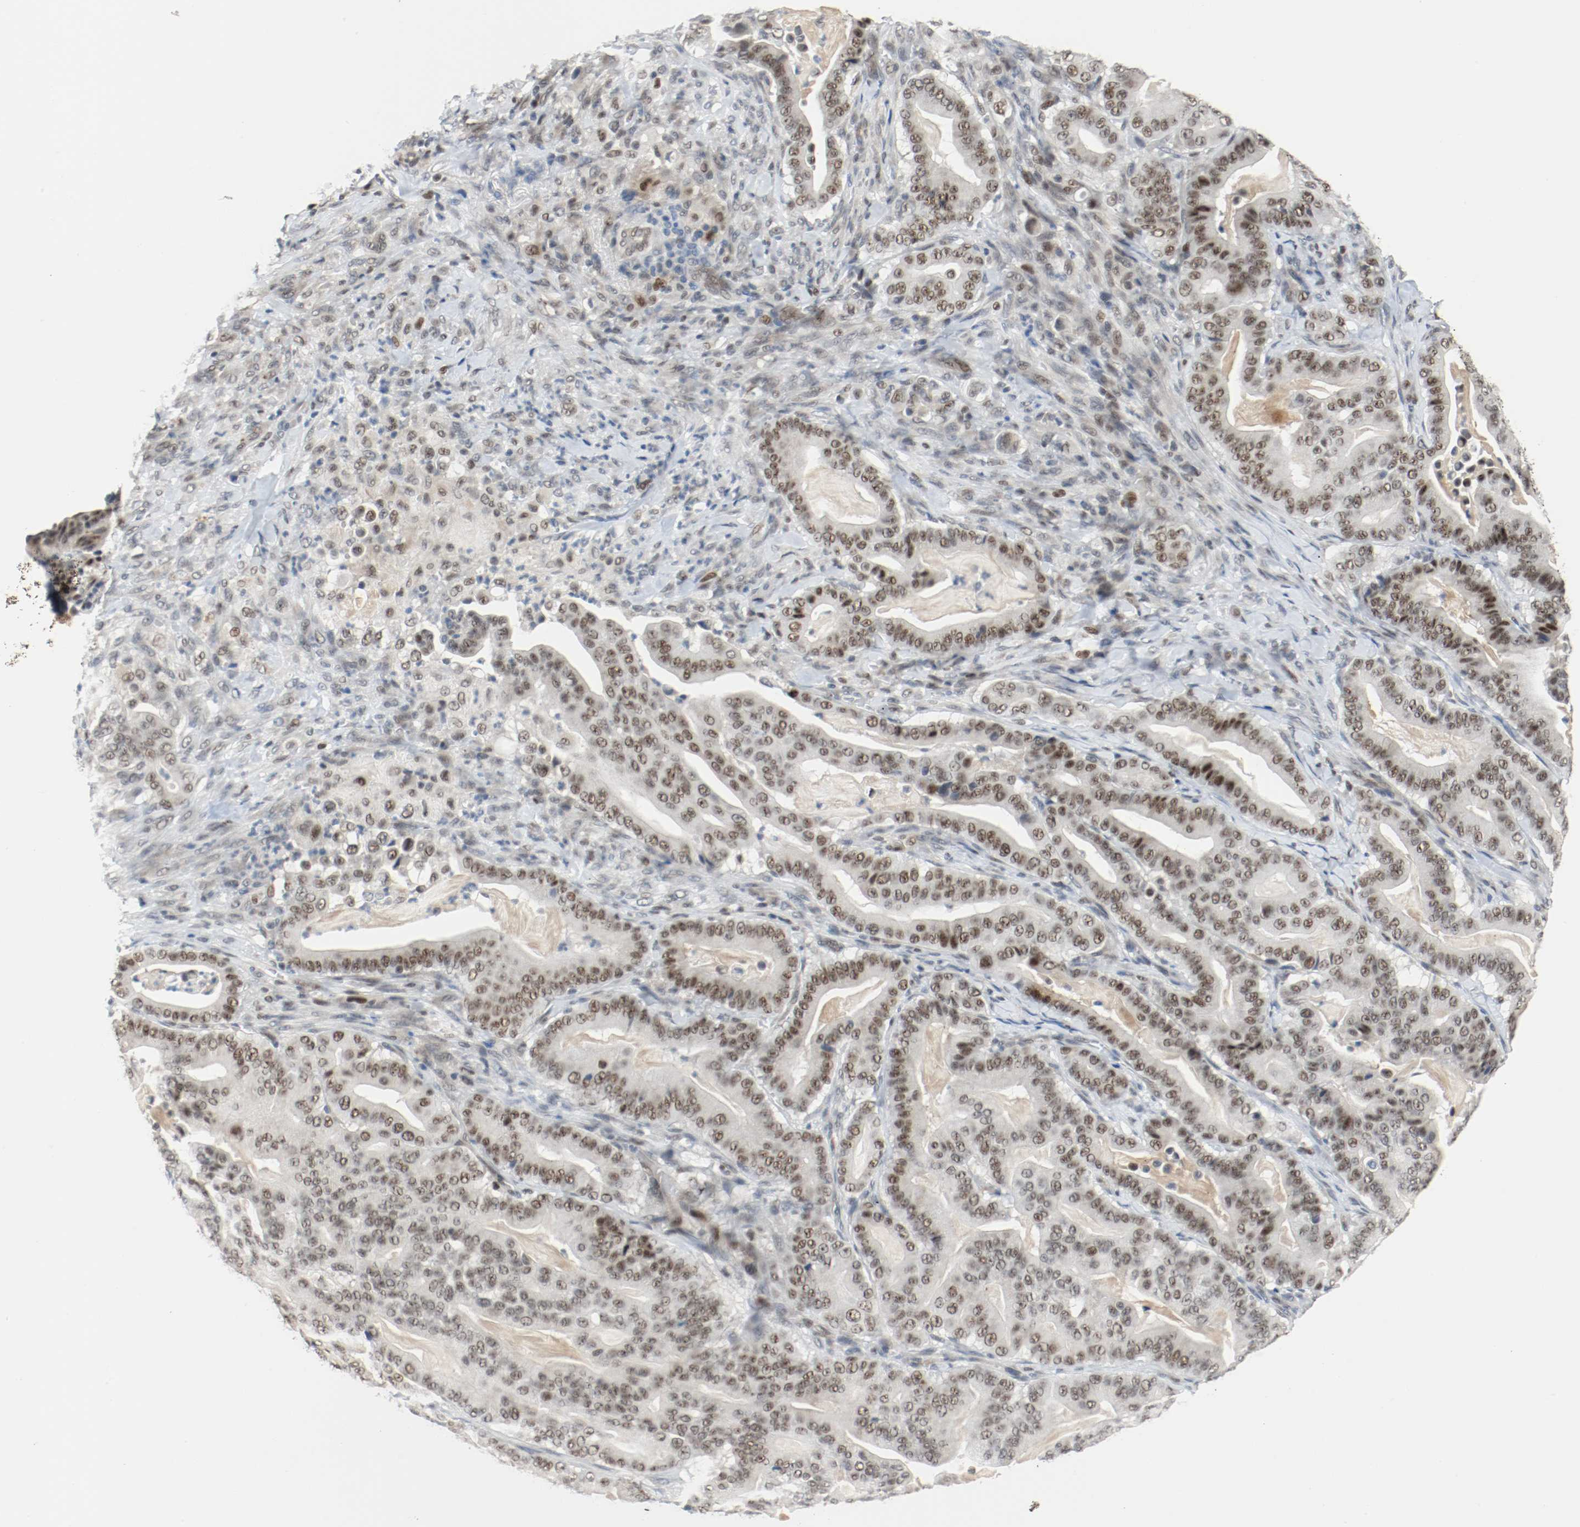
{"staining": {"intensity": "moderate", "quantity": "25%-75%", "location": "nuclear"}, "tissue": "pancreatic cancer", "cell_type": "Tumor cells", "image_type": "cancer", "snomed": [{"axis": "morphology", "description": "Adenocarcinoma, NOS"}, {"axis": "topography", "description": "Pancreas"}], "caption": "Protein expression analysis of human adenocarcinoma (pancreatic) reveals moderate nuclear staining in approximately 25%-75% of tumor cells. (DAB (3,3'-diaminobenzidine) = brown stain, brightfield microscopy at high magnification).", "gene": "ASH1L", "patient": {"sex": "male", "age": 63}}